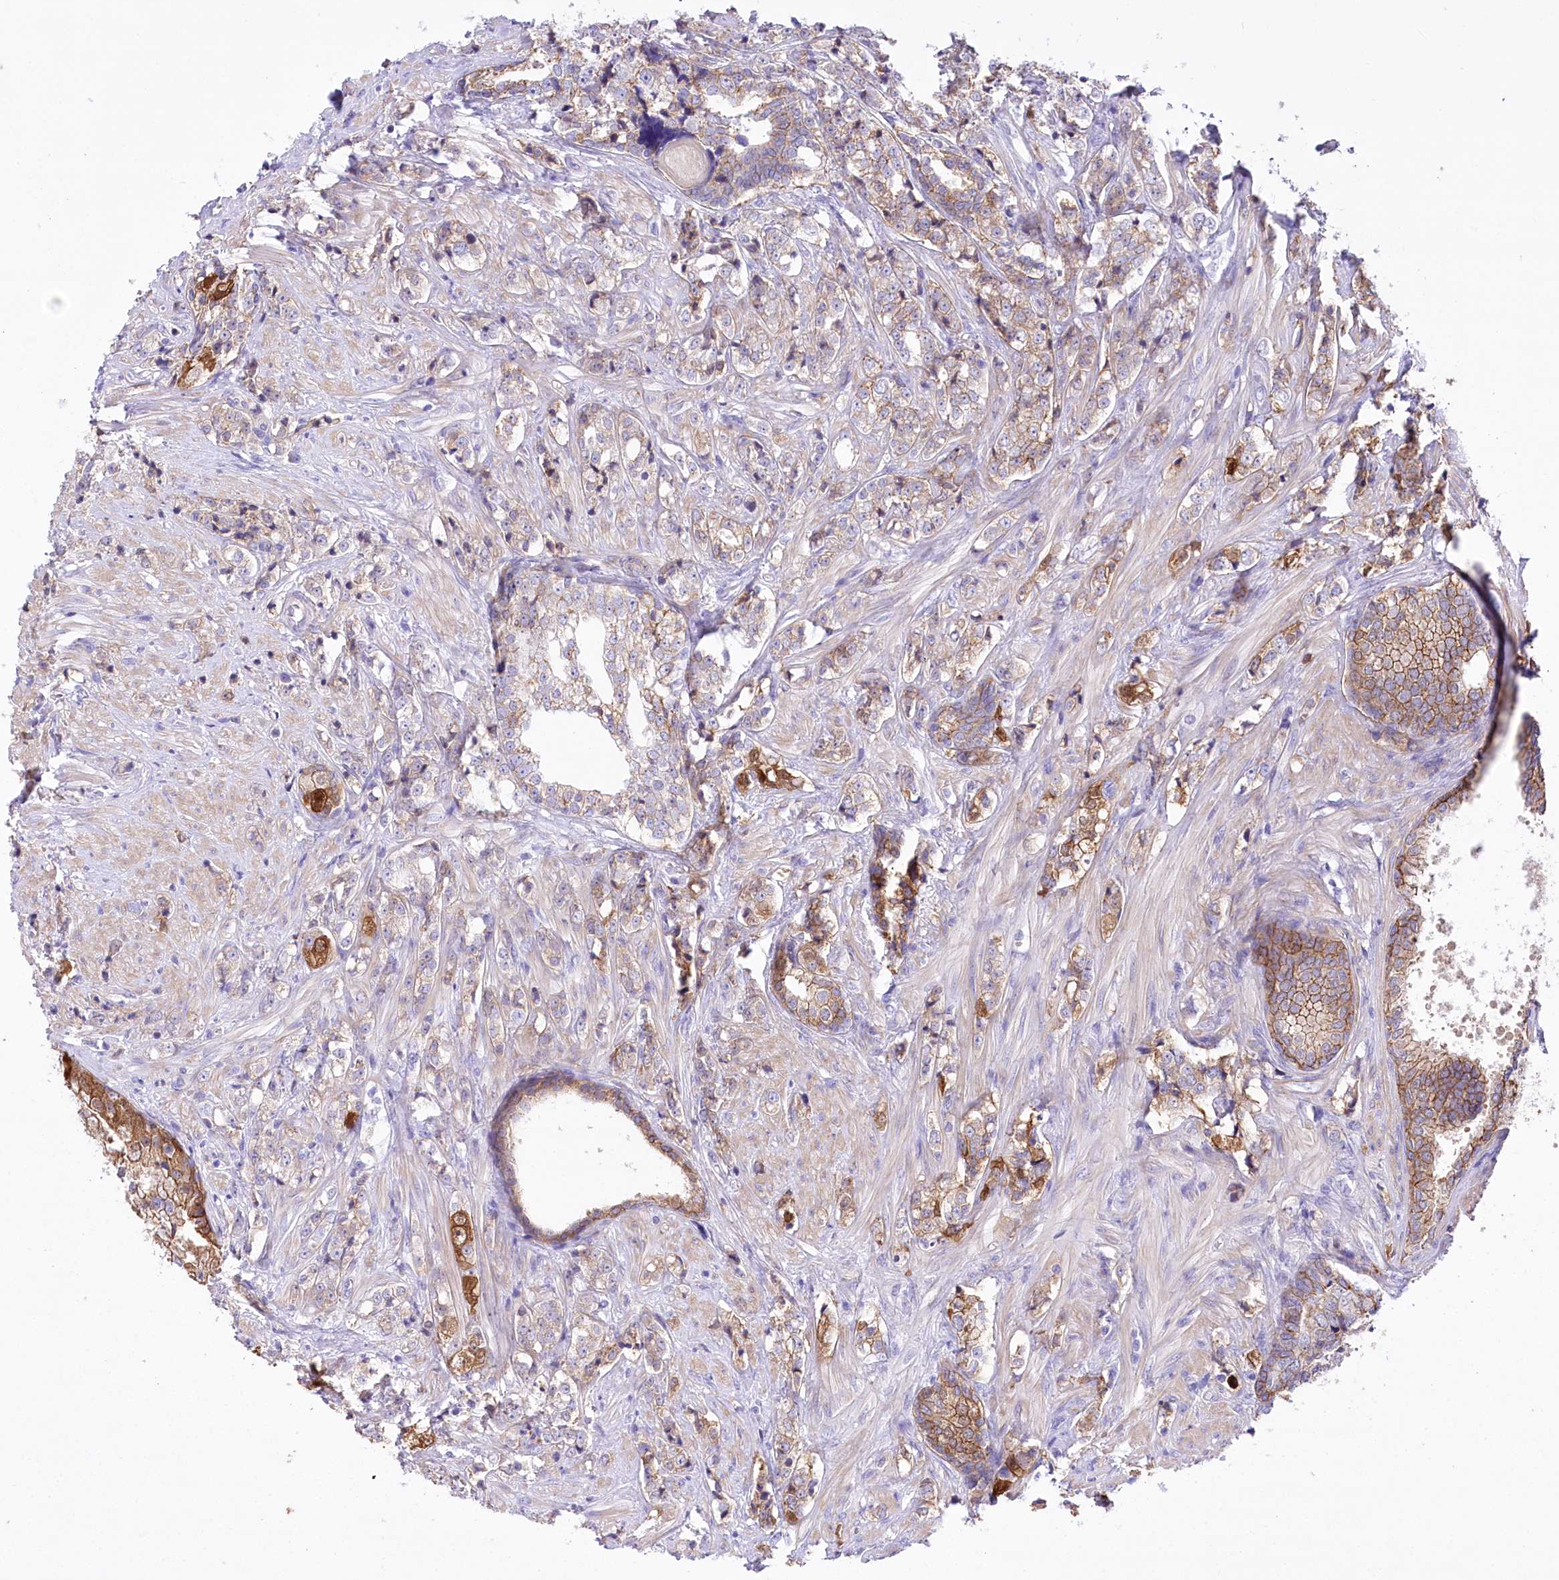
{"staining": {"intensity": "moderate", "quantity": "25%-75%", "location": "cytoplasmic/membranous"}, "tissue": "prostate cancer", "cell_type": "Tumor cells", "image_type": "cancer", "snomed": [{"axis": "morphology", "description": "Adenocarcinoma, High grade"}, {"axis": "topography", "description": "Prostate"}], "caption": "A medium amount of moderate cytoplasmic/membranous positivity is seen in about 25%-75% of tumor cells in prostate cancer (high-grade adenocarcinoma) tissue.", "gene": "CEP164", "patient": {"sex": "male", "age": 69}}